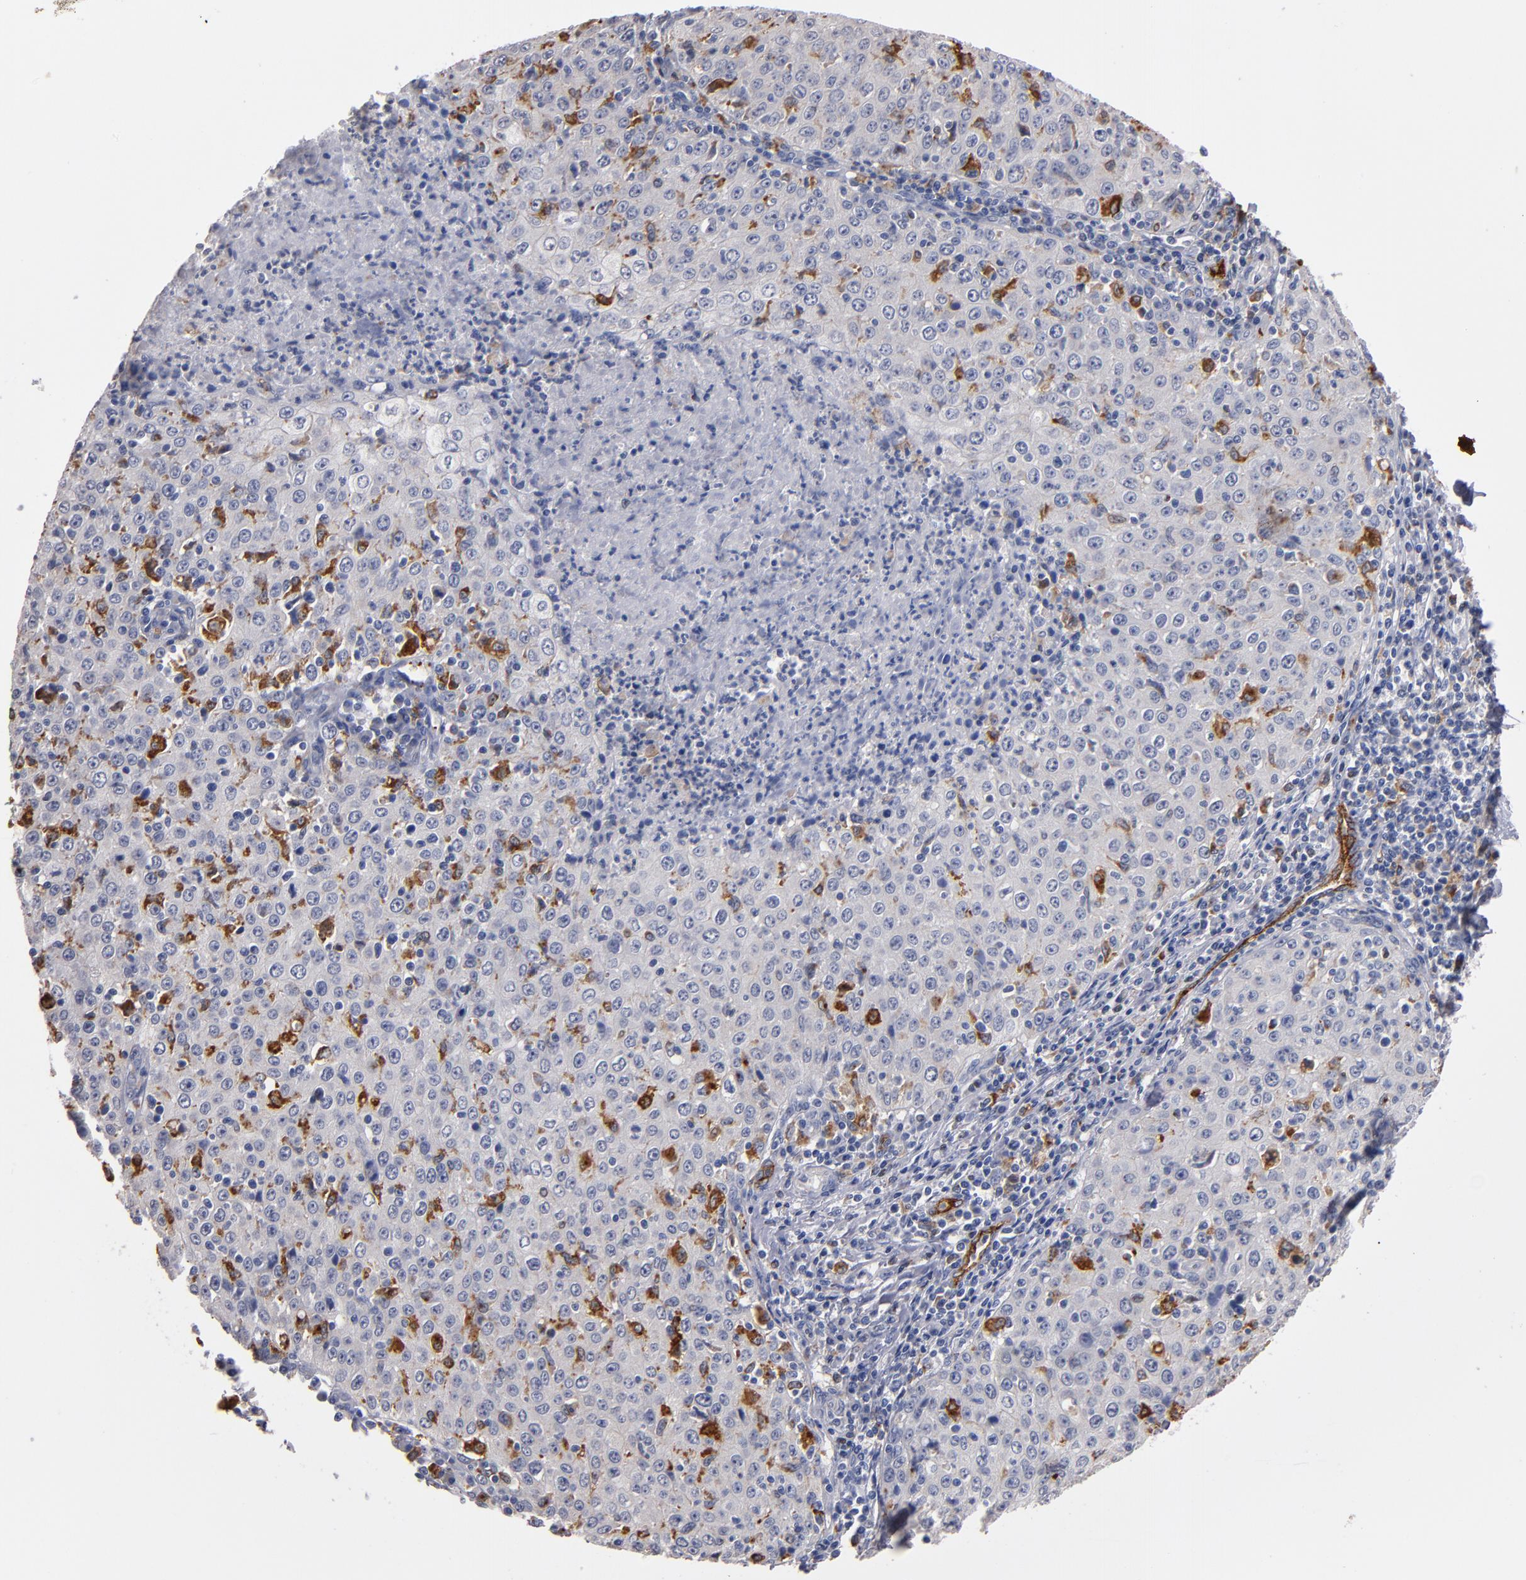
{"staining": {"intensity": "negative", "quantity": "none", "location": "none"}, "tissue": "cervical cancer", "cell_type": "Tumor cells", "image_type": "cancer", "snomed": [{"axis": "morphology", "description": "Squamous cell carcinoma, NOS"}, {"axis": "topography", "description": "Cervix"}], "caption": "An image of human cervical cancer (squamous cell carcinoma) is negative for staining in tumor cells.", "gene": "SELP", "patient": {"sex": "female", "age": 27}}